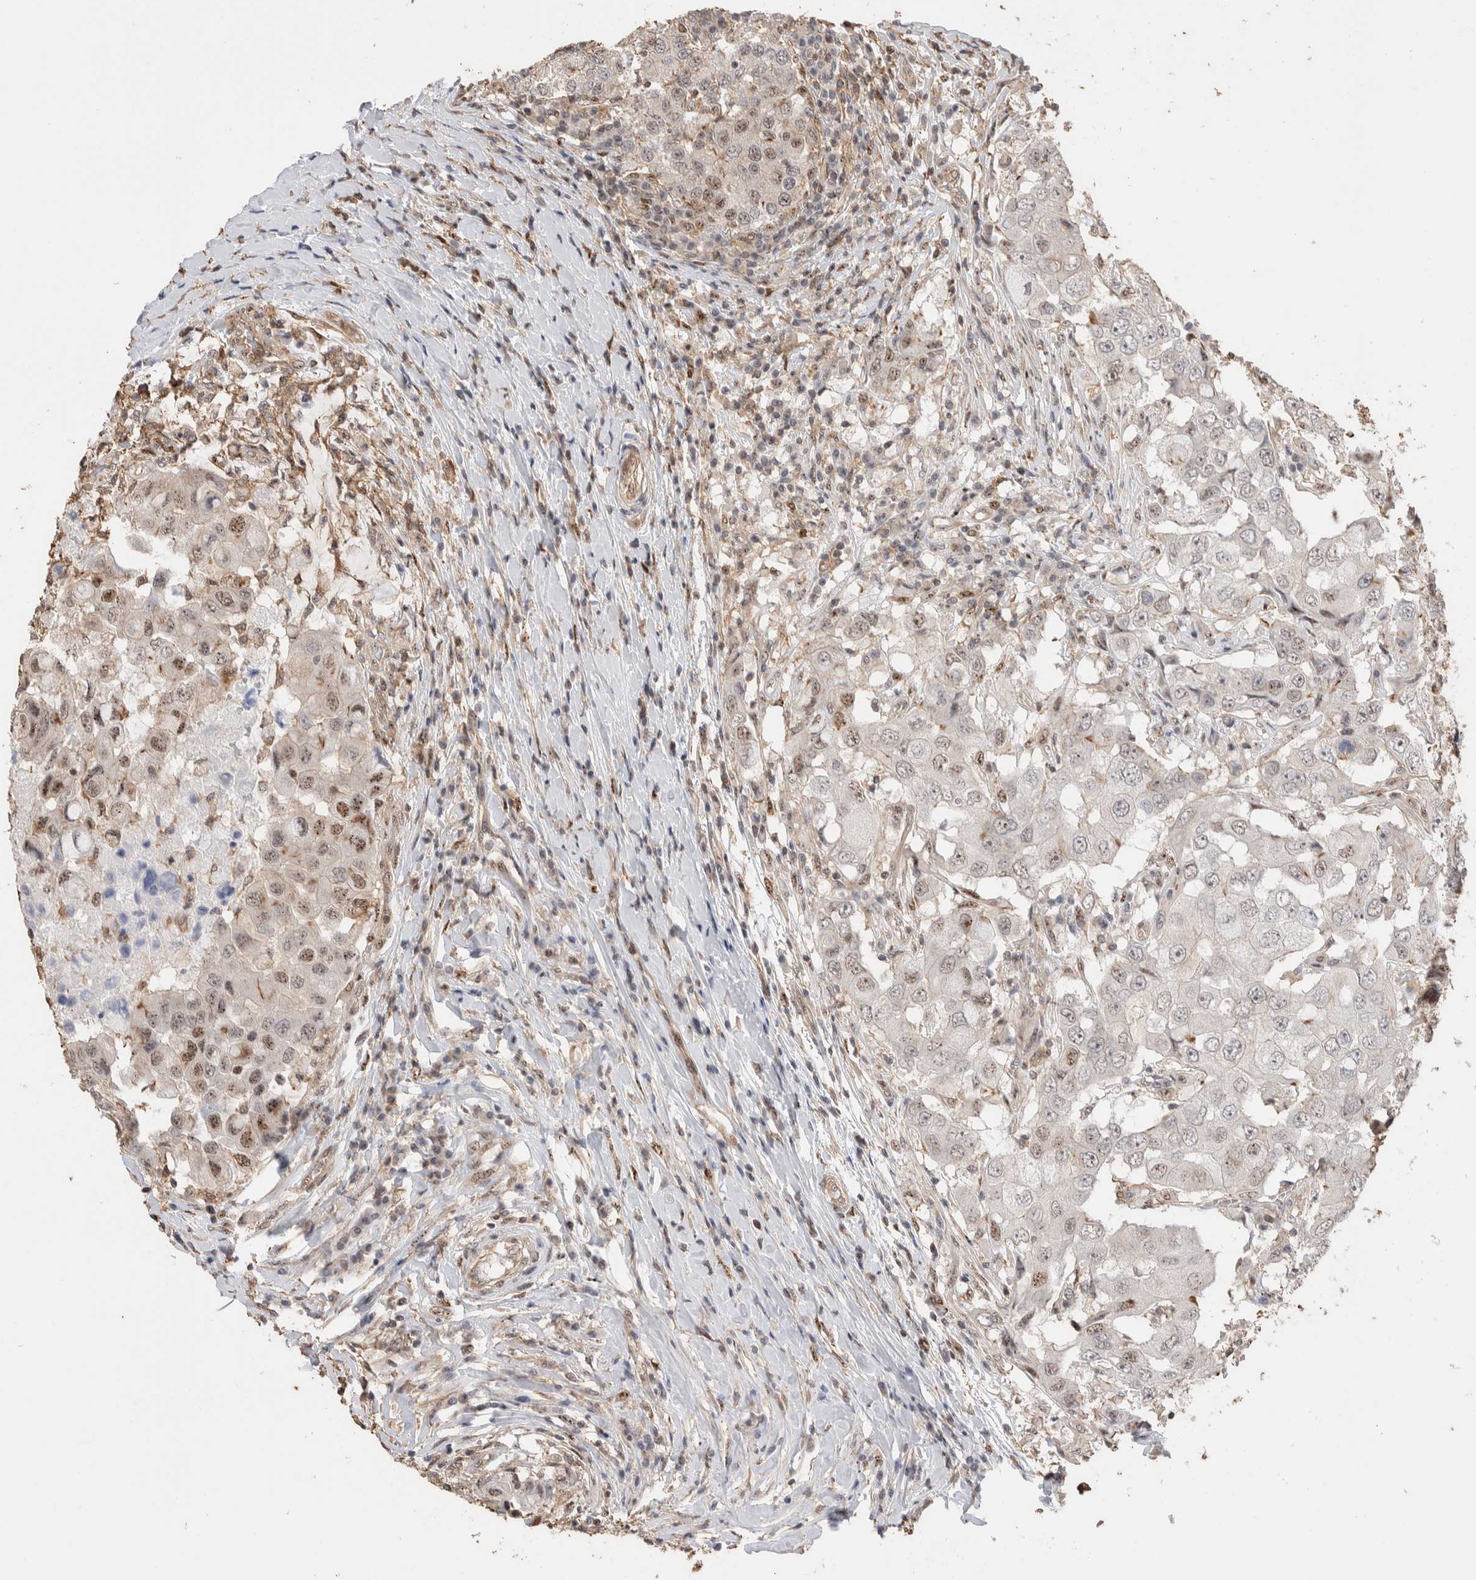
{"staining": {"intensity": "weak", "quantity": "<25%", "location": "nuclear"}, "tissue": "breast cancer", "cell_type": "Tumor cells", "image_type": "cancer", "snomed": [{"axis": "morphology", "description": "Duct carcinoma"}, {"axis": "topography", "description": "Breast"}], "caption": "A histopathology image of infiltrating ductal carcinoma (breast) stained for a protein demonstrates no brown staining in tumor cells.", "gene": "ZNF704", "patient": {"sex": "female", "age": 27}}